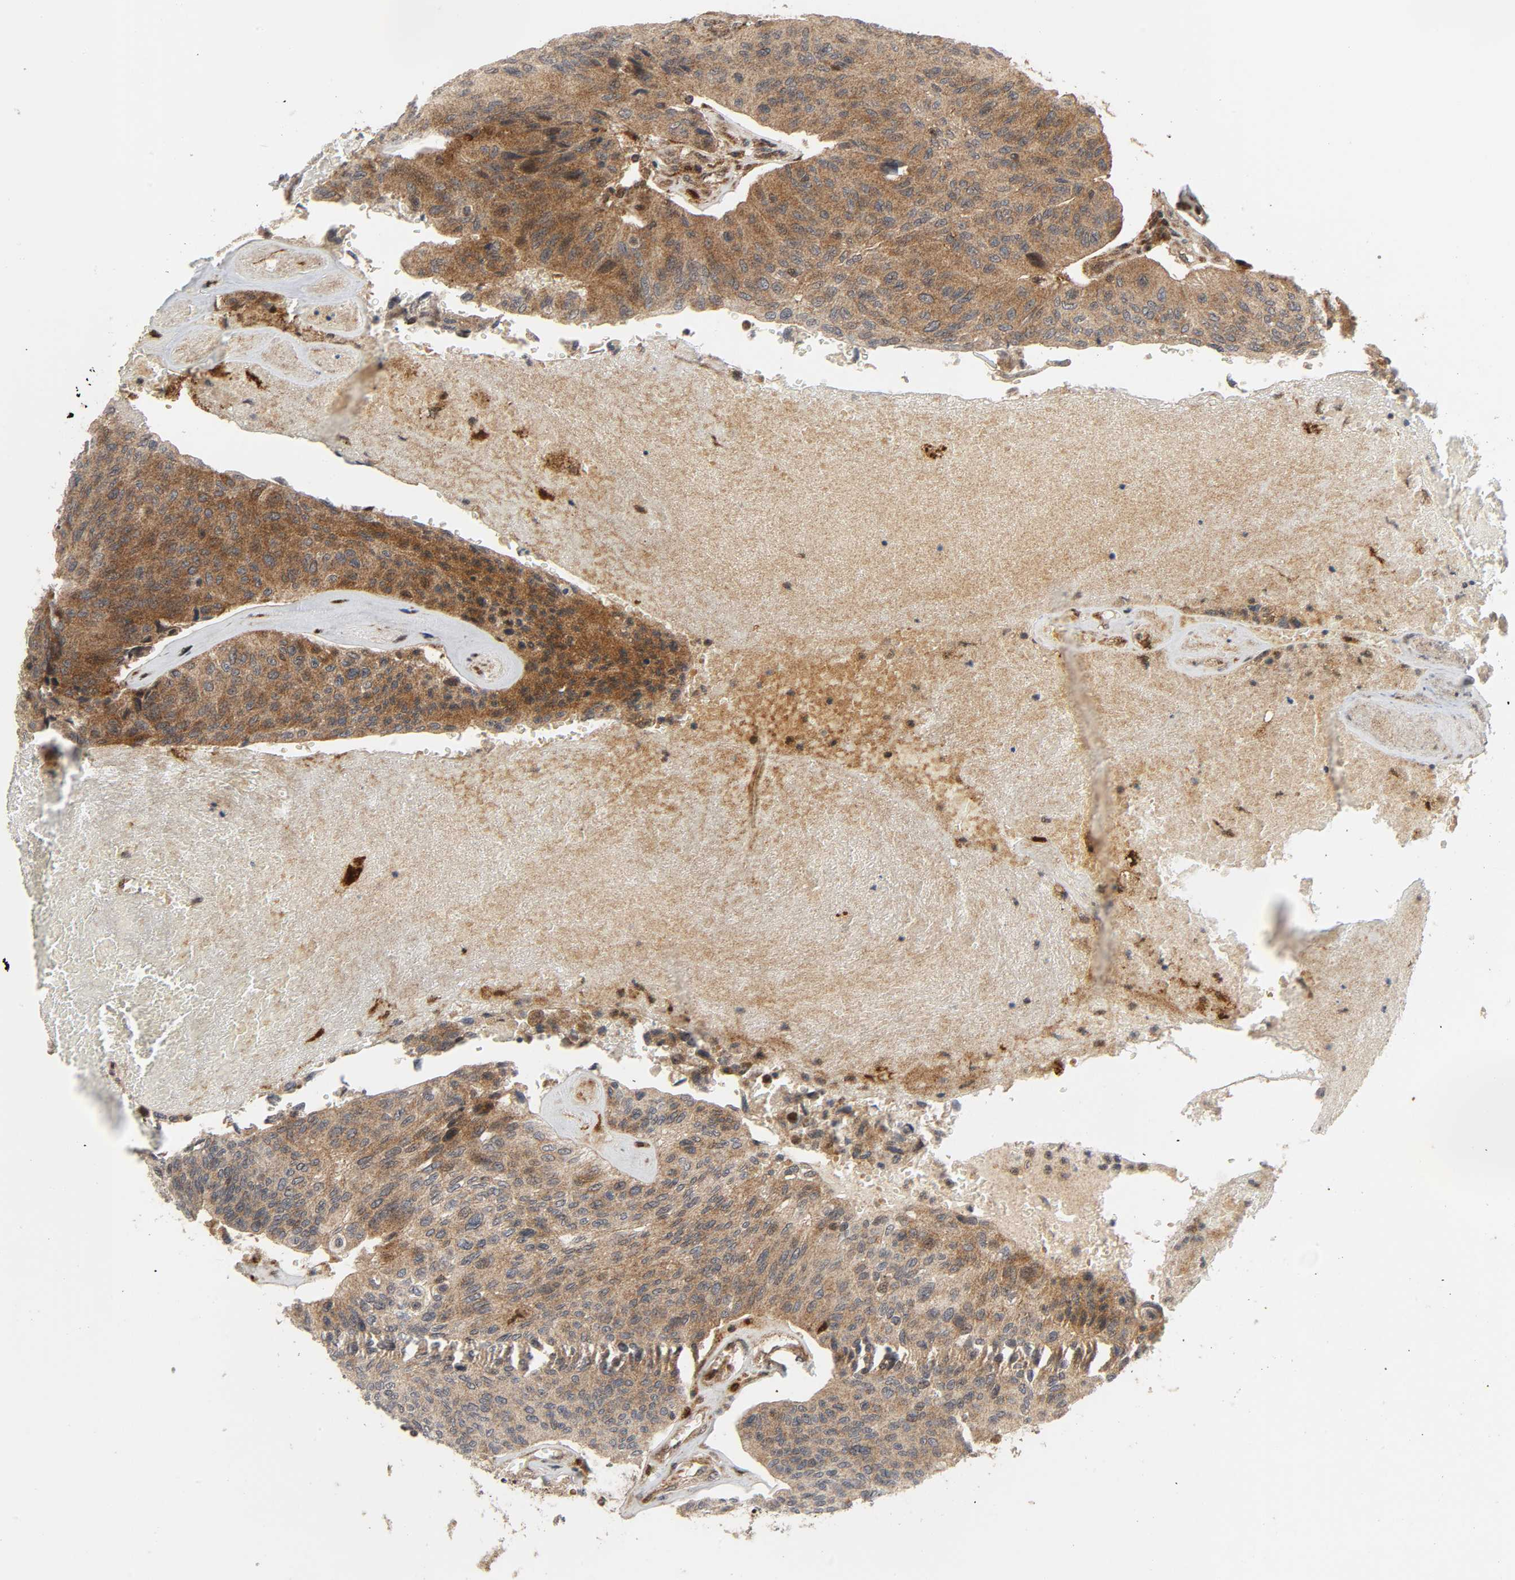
{"staining": {"intensity": "moderate", "quantity": ">75%", "location": "cytoplasmic/membranous"}, "tissue": "urothelial cancer", "cell_type": "Tumor cells", "image_type": "cancer", "snomed": [{"axis": "morphology", "description": "Urothelial carcinoma, High grade"}, {"axis": "topography", "description": "Urinary bladder"}], "caption": "Protein expression analysis of urothelial cancer reveals moderate cytoplasmic/membranous expression in approximately >75% of tumor cells.", "gene": "CHUK", "patient": {"sex": "male", "age": 66}}